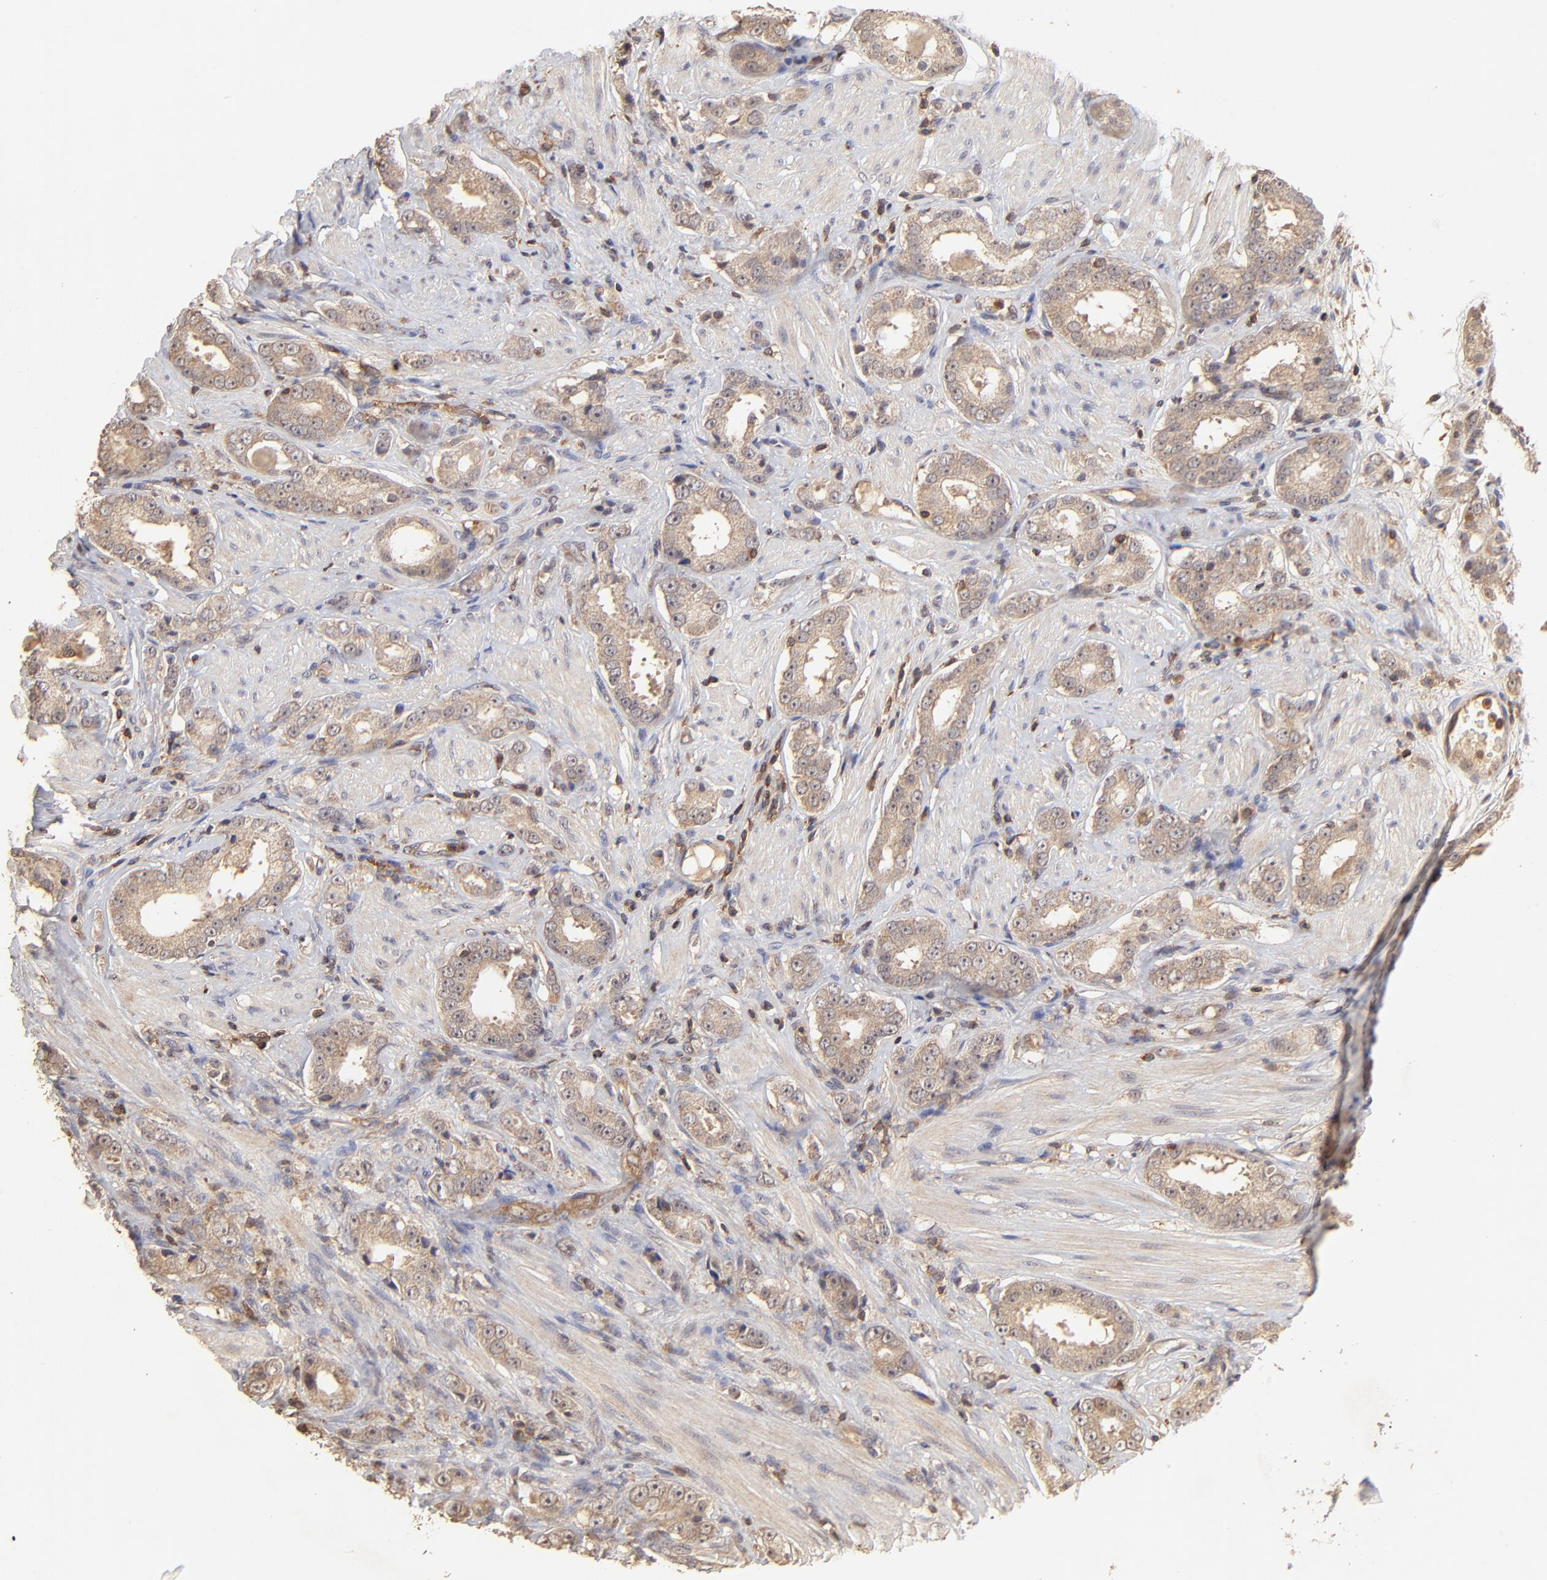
{"staining": {"intensity": "moderate", "quantity": ">75%", "location": "cytoplasmic/membranous"}, "tissue": "prostate cancer", "cell_type": "Tumor cells", "image_type": "cancer", "snomed": [{"axis": "morphology", "description": "Adenocarcinoma, Medium grade"}, {"axis": "topography", "description": "Prostate"}], "caption": "Immunohistochemical staining of prostate medium-grade adenocarcinoma reveals moderate cytoplasmic/membranous protein positivity in about >75% of tumor cells.", "gene": "STON2", "patient": {"sex": "male", "age": 53}}